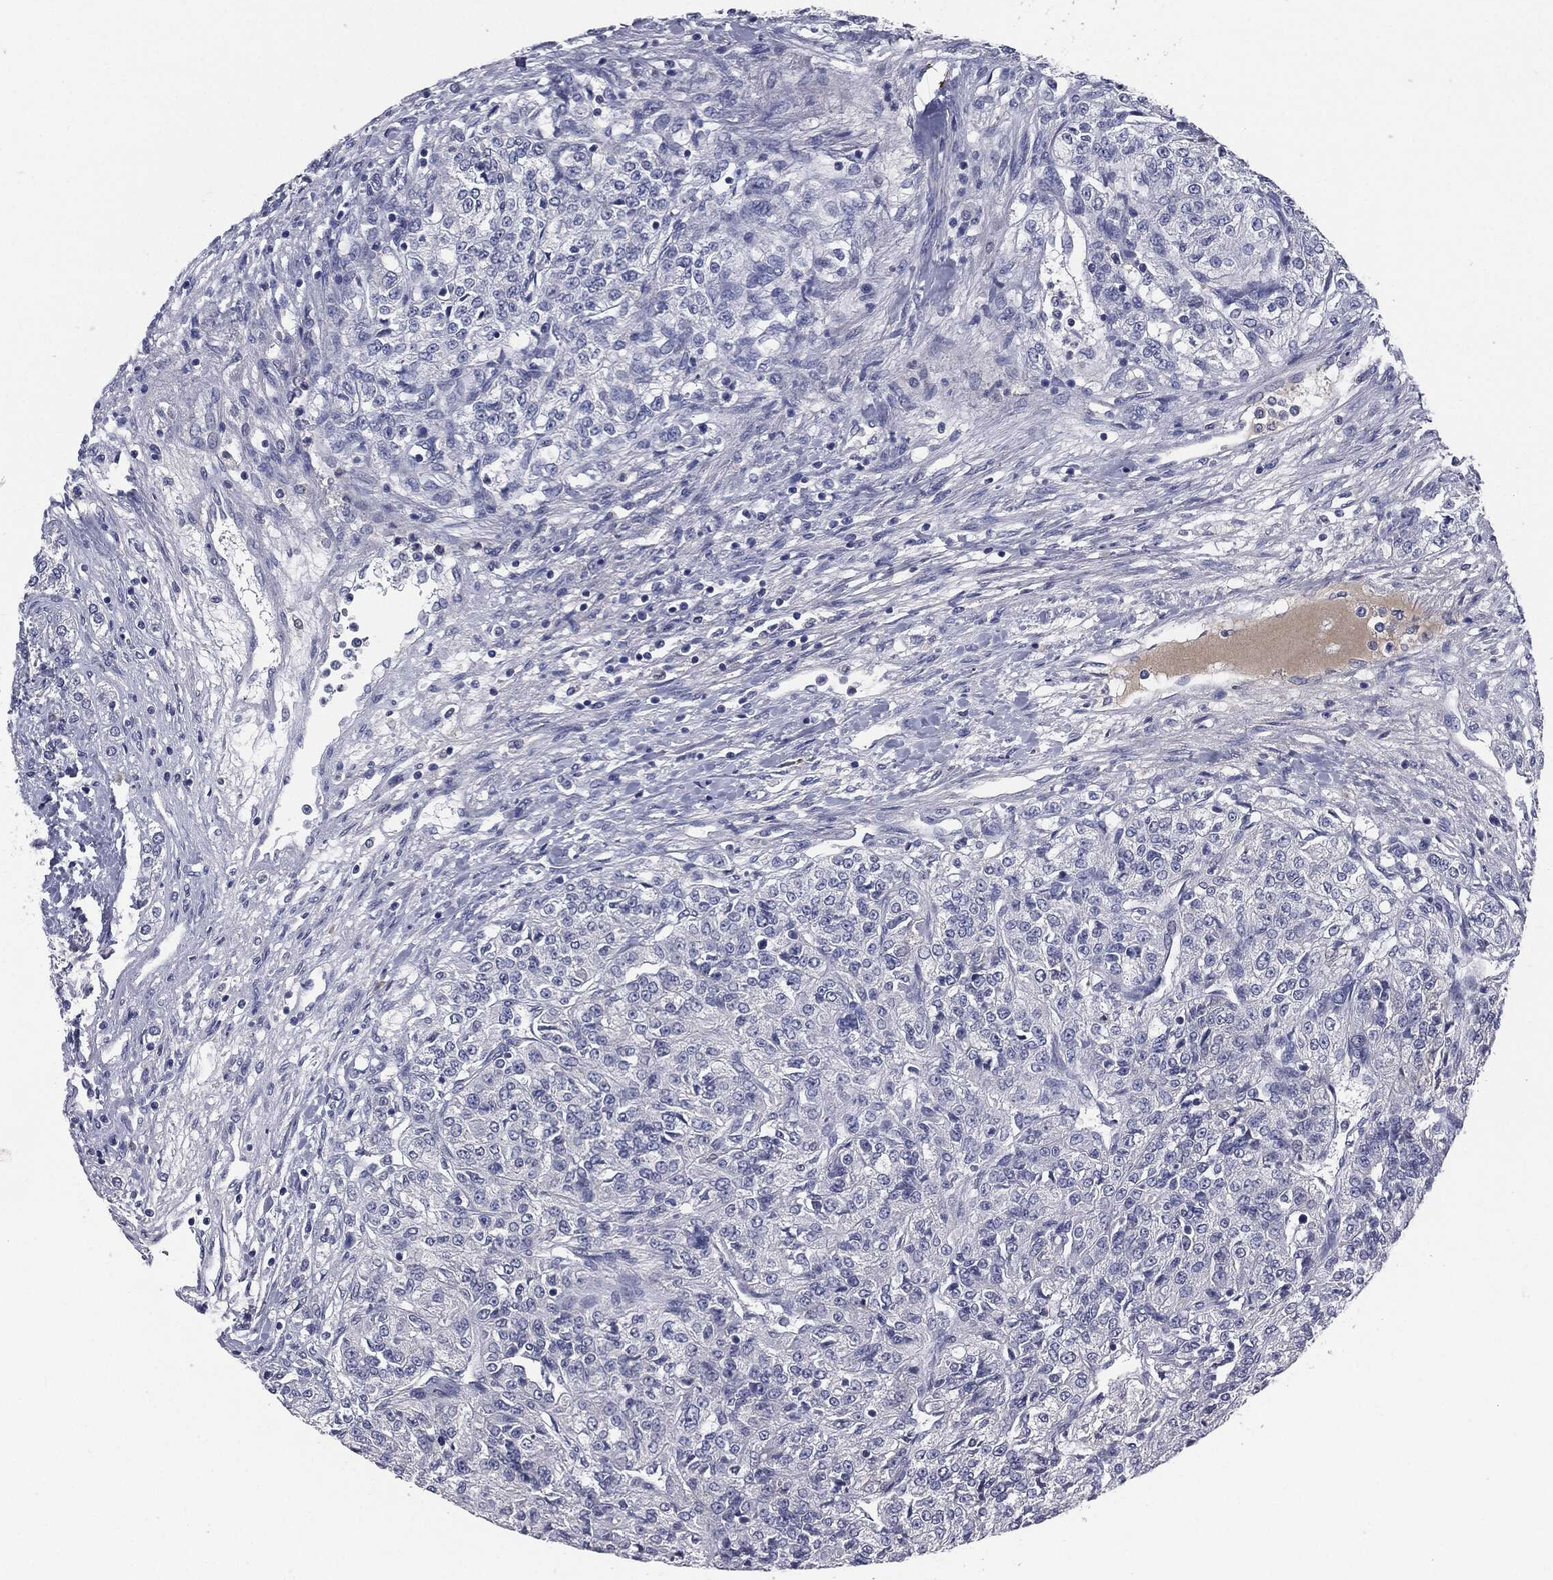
{"staining": {"intensity": "negative", "quantity": "none", "location": "none"}, "tissue": "renal cancer", "cell_type": "Tumor cells", "image_type": "cancer", "snomed": [{"axis": "morphology", "description": "Adenocarcinoma, NOS"}, {"axis": "topography", "description": "Kidney"}], "caption": "Protein analysis of renal cancer displays no significant expression in tumor cells.", "gene": "SIGLEC7", "patient": {"sex": "female", "age": 63}}